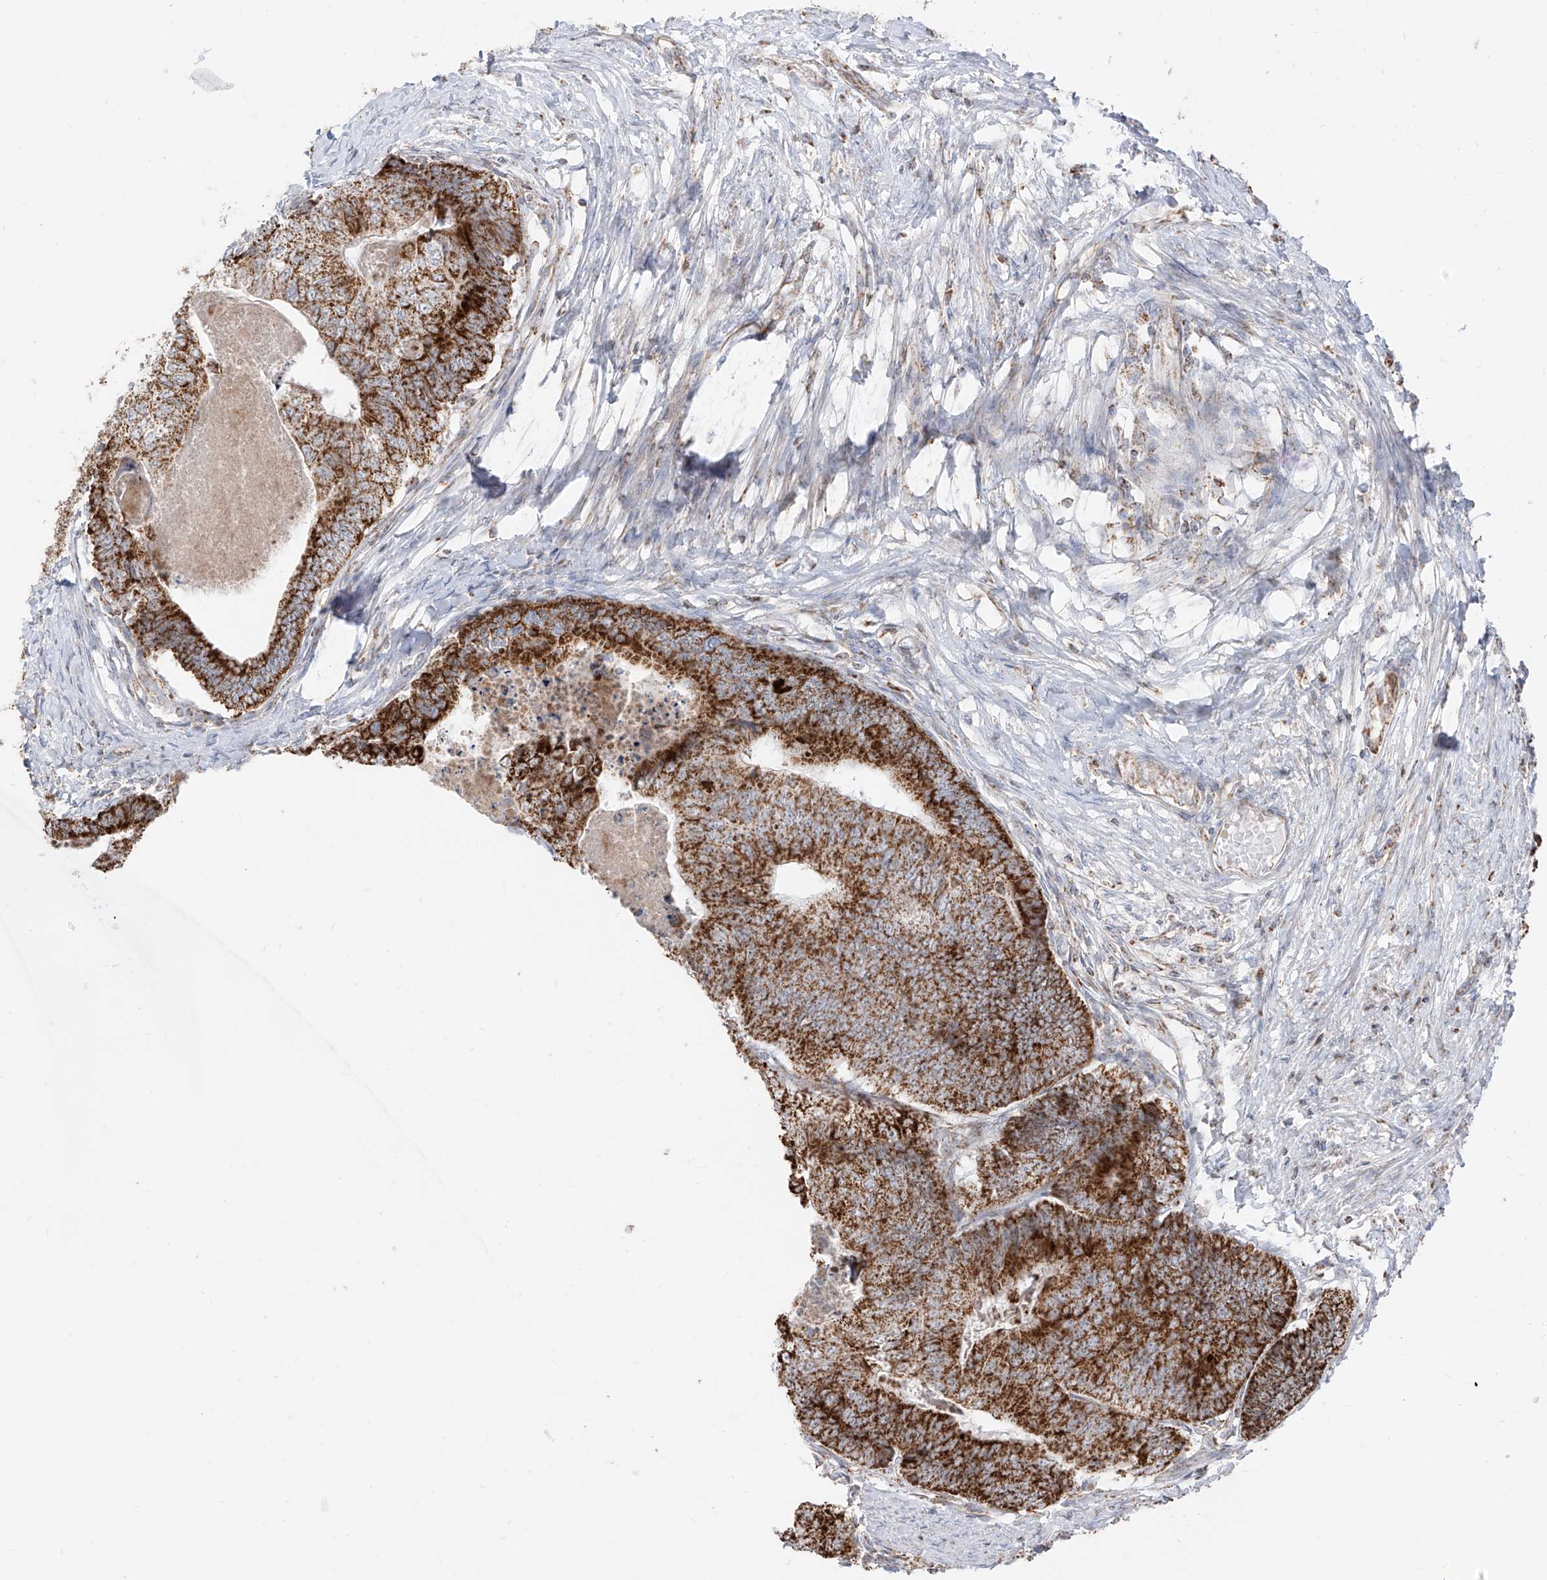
{"staining": {"intensity": "strong", "quantity": ">75%", "location": "cytoplasmic/membranous"}, "tissue": "colorectal cancer", "cell_type": "Tumor cells", "image_type": "cancer", "snomed": [{"axis": "morphology", "description": "Adenocarcinoma, NOS"}, {"axis": "topography", "description": "Colon"}], "caption": "There is high levels of strong cytoplasmic/membranous positivity in tumor cells of colorectal cancer, as demonstrated by immunohistochemical staining (brown color).", "gene": "ETHE1", "patient": {"sex": "female", "age": 67}}